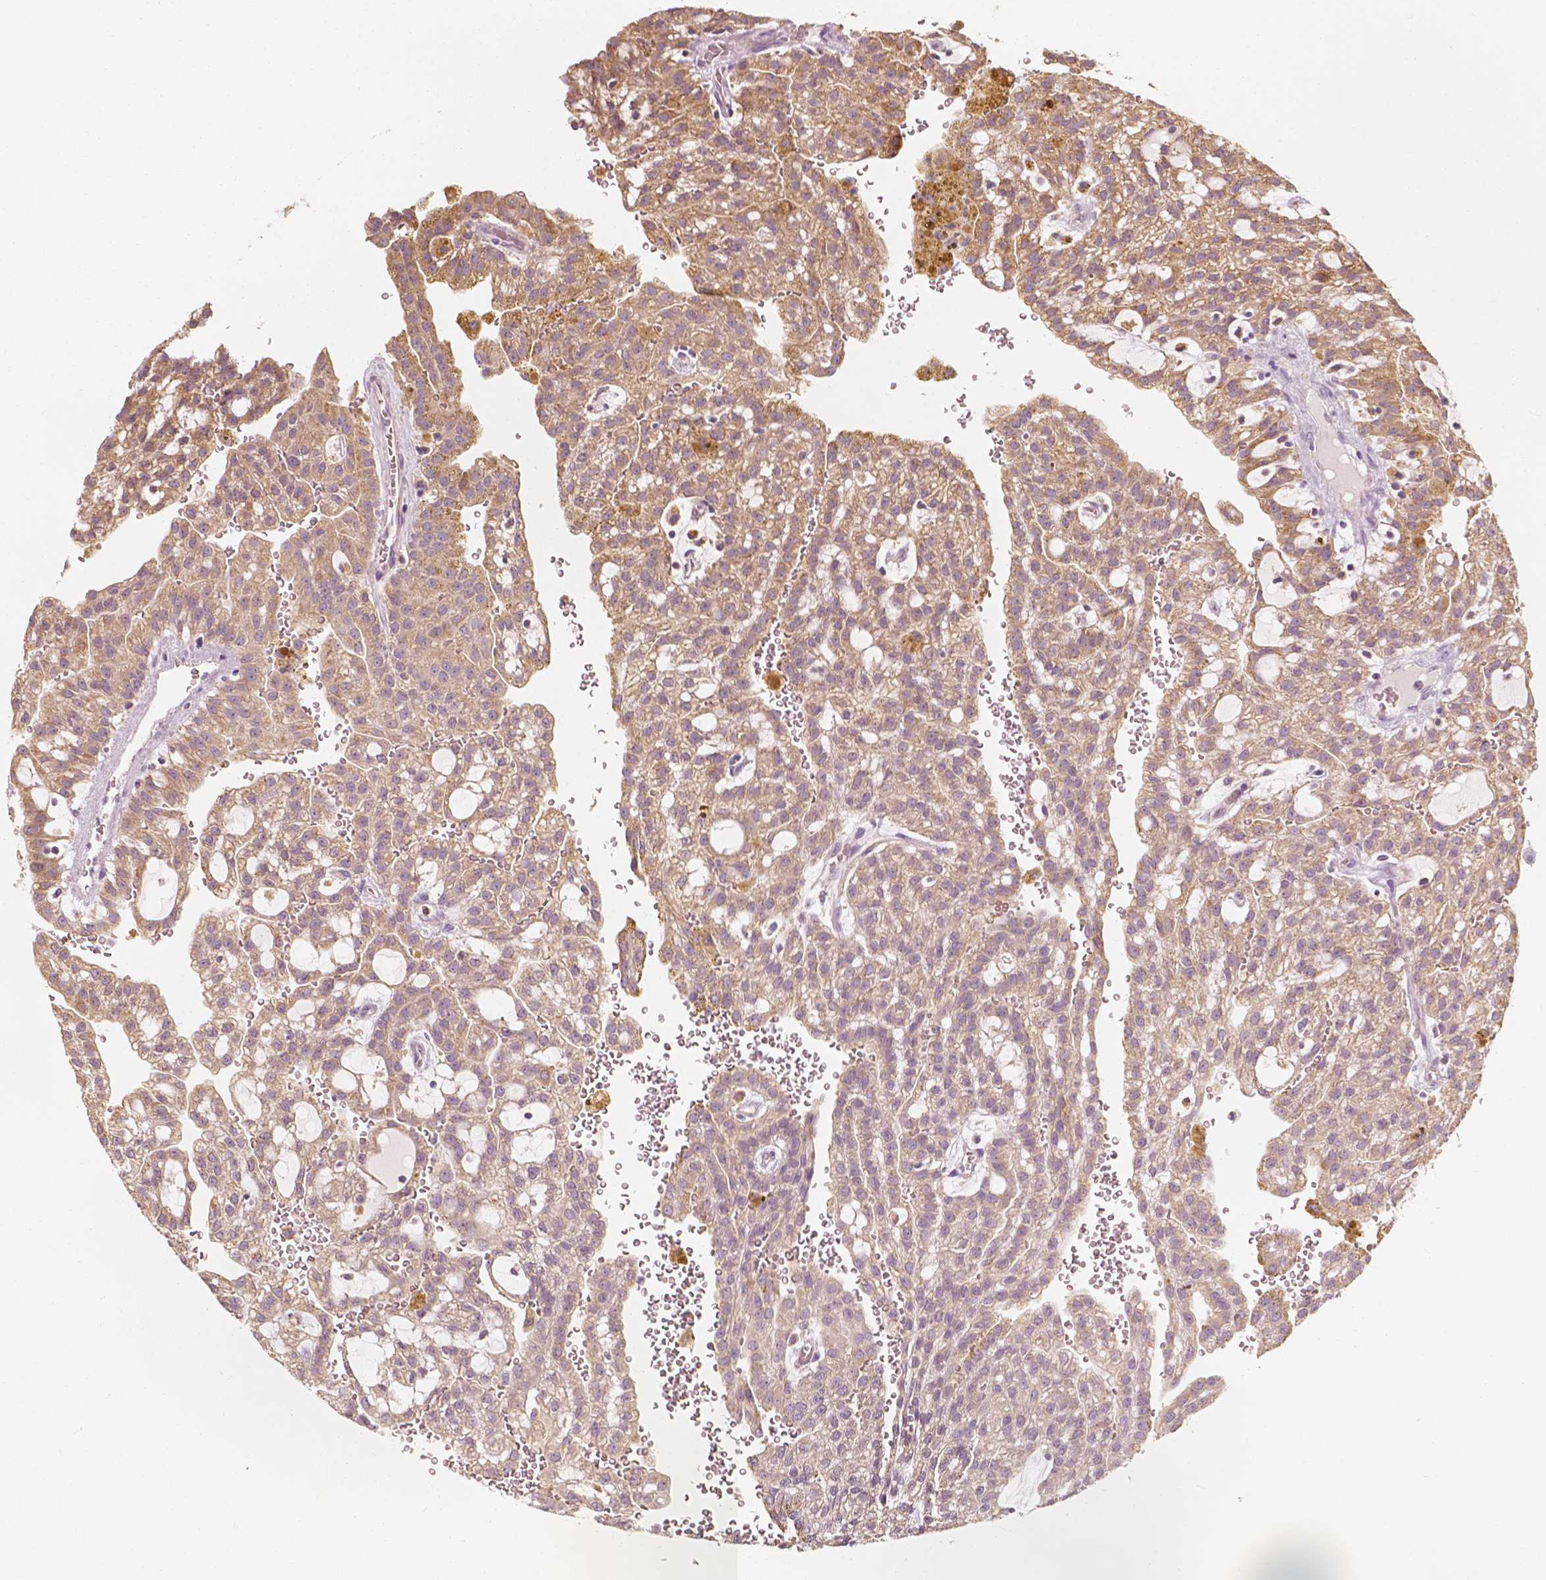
{"staining": {"intensity": "moderate", "quantity": "25%-75%", "location": "cytoplasmic/membranous"}, "tissue": "renal cancer", "cell_type": "Tumor cells", "image_type": "cancer", "snomed": [{"axis": "morphology", "description": "Adenocarcinoma, NOS"}, {"axis": "topography", "description": "Kidney"}], "caption": "This micrograph demonstrates adenocarcinoma (renal) stained with immunohistochemistry to label a protein in brown. The cytoplasmic/membranous of tumor cells show moderate positivity for the protein. Nuclei are counter-stained blue.", "gene": "SHPK", "patient": {"sex": "male", "age": 63}}